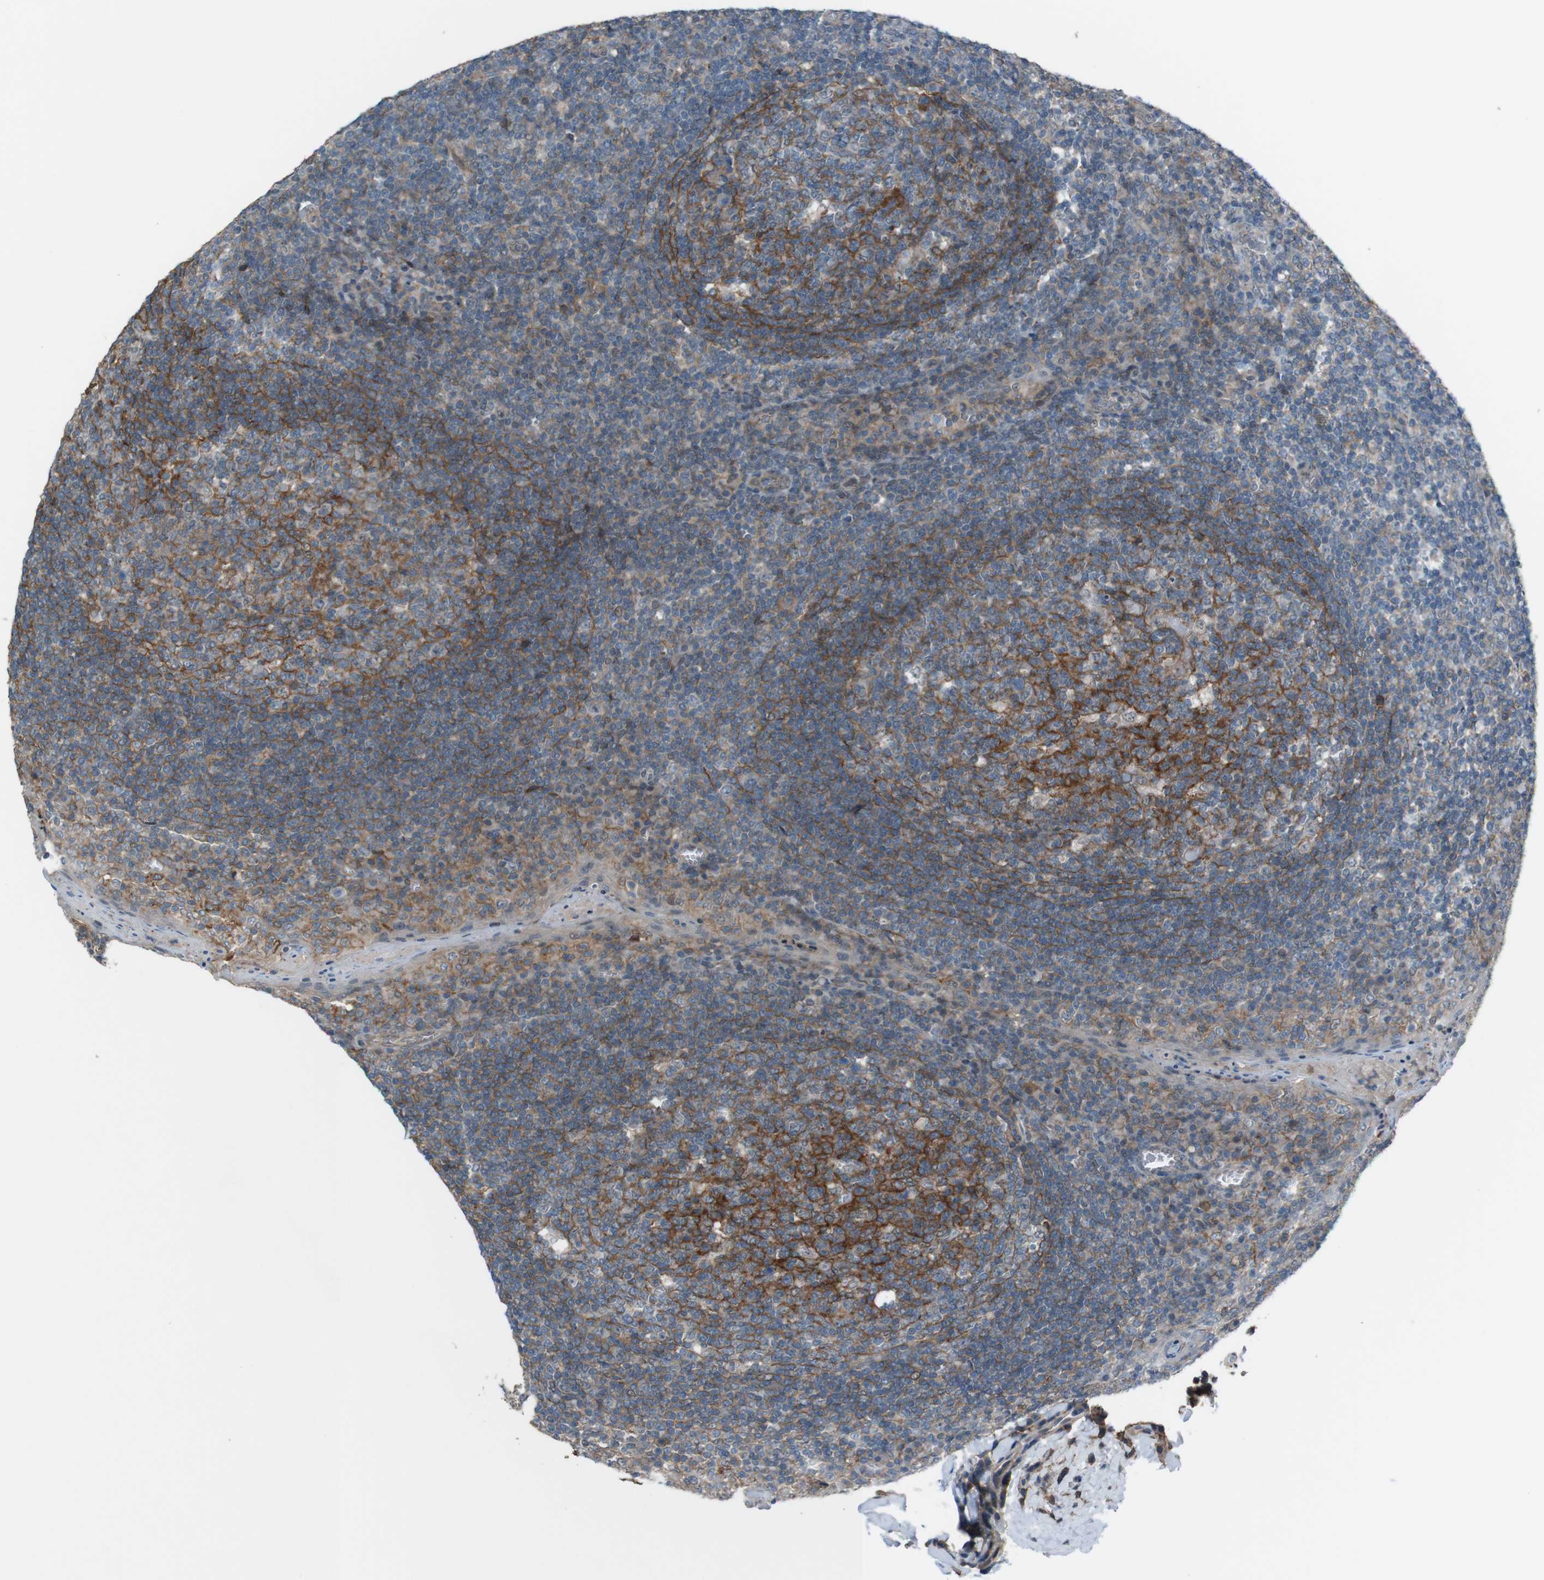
{"staining": {"intensity": "strong", "quantity": "25%-75%", "location": "cytoplasmic/membranous"}, "tissue": "tonsil", "cell_type": "Germinal center cells", "image_type": "normal", "snomed": [{"axis": "morphology", "description": "Normal tissue, NOS"}, {"axis": "topography", "description": "Tonsil"}], "caption": "A high amount of strong cytoplasmic/membranous expression is identified in approximately 25%-75% of germinal center cells in unremarkable tonsil.", "gene": "ATP2B1", "patient": {"sex": "male", "age": 31}}